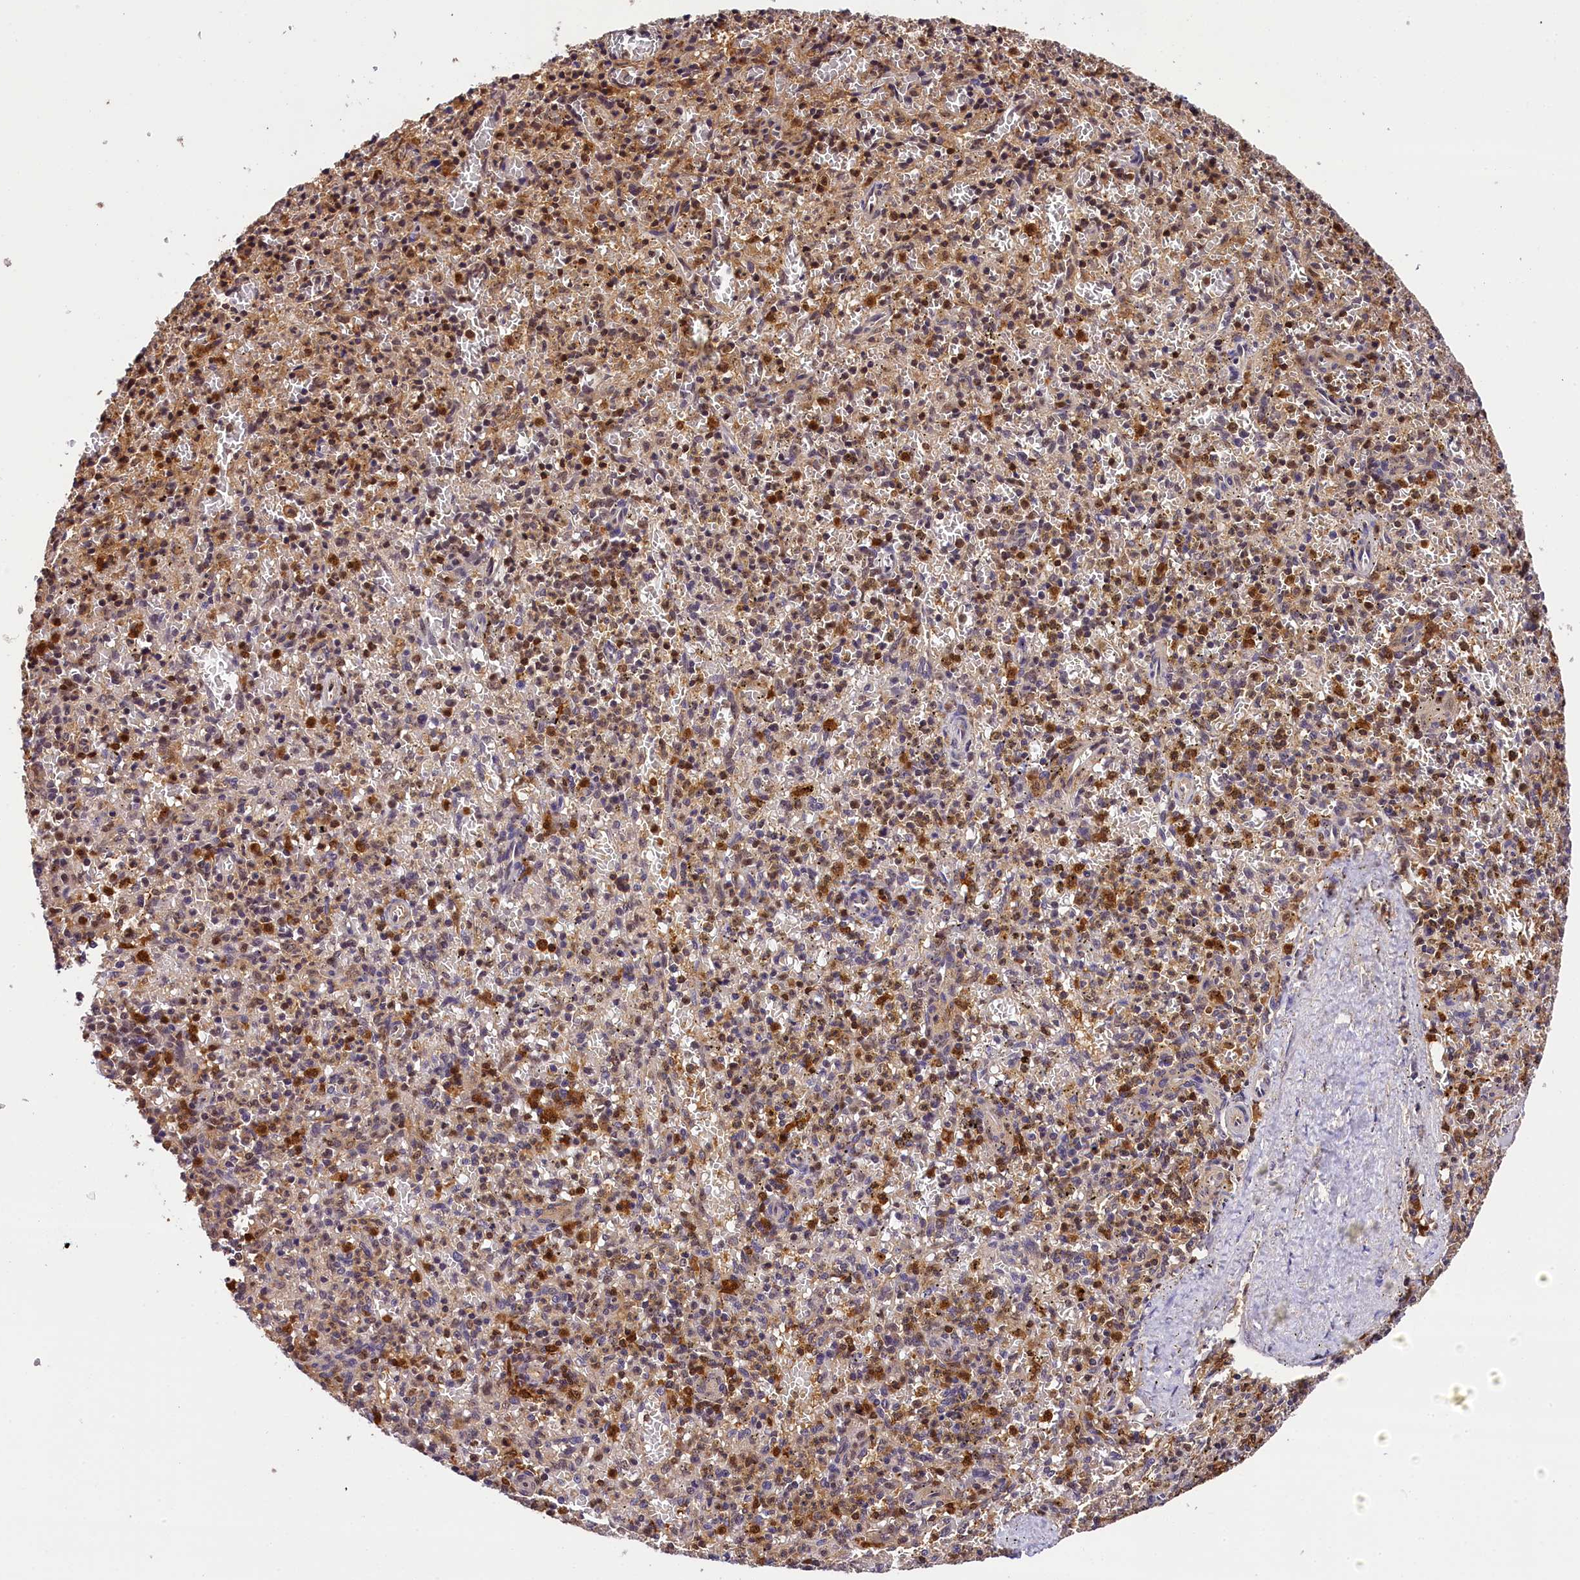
{"staining": {"intensity": "moderate", "quantity": "25%-75%", "location": "cytoplasmic/membranous,nuclear"}, "tissue": "spleen", "cell_type": "Cells in red pulp", "image_type": "normal", "snomed": [{"axis": "morphology", "description": "Normal tissue, NOS"}, {"axis": "topography", "description": "Spleen"}], "caption": "Spleen stained for a protein reveals moderate cytoplasmic/membranous,nuclear positivity in cells in red pulp. The protein of interest is stained brown, and the nuclei are stained in blue (DAB IHC with brightfield microscopy, high magnification).", "gene": "EIF6", "patient": {"sex": "male", "age": 72}}